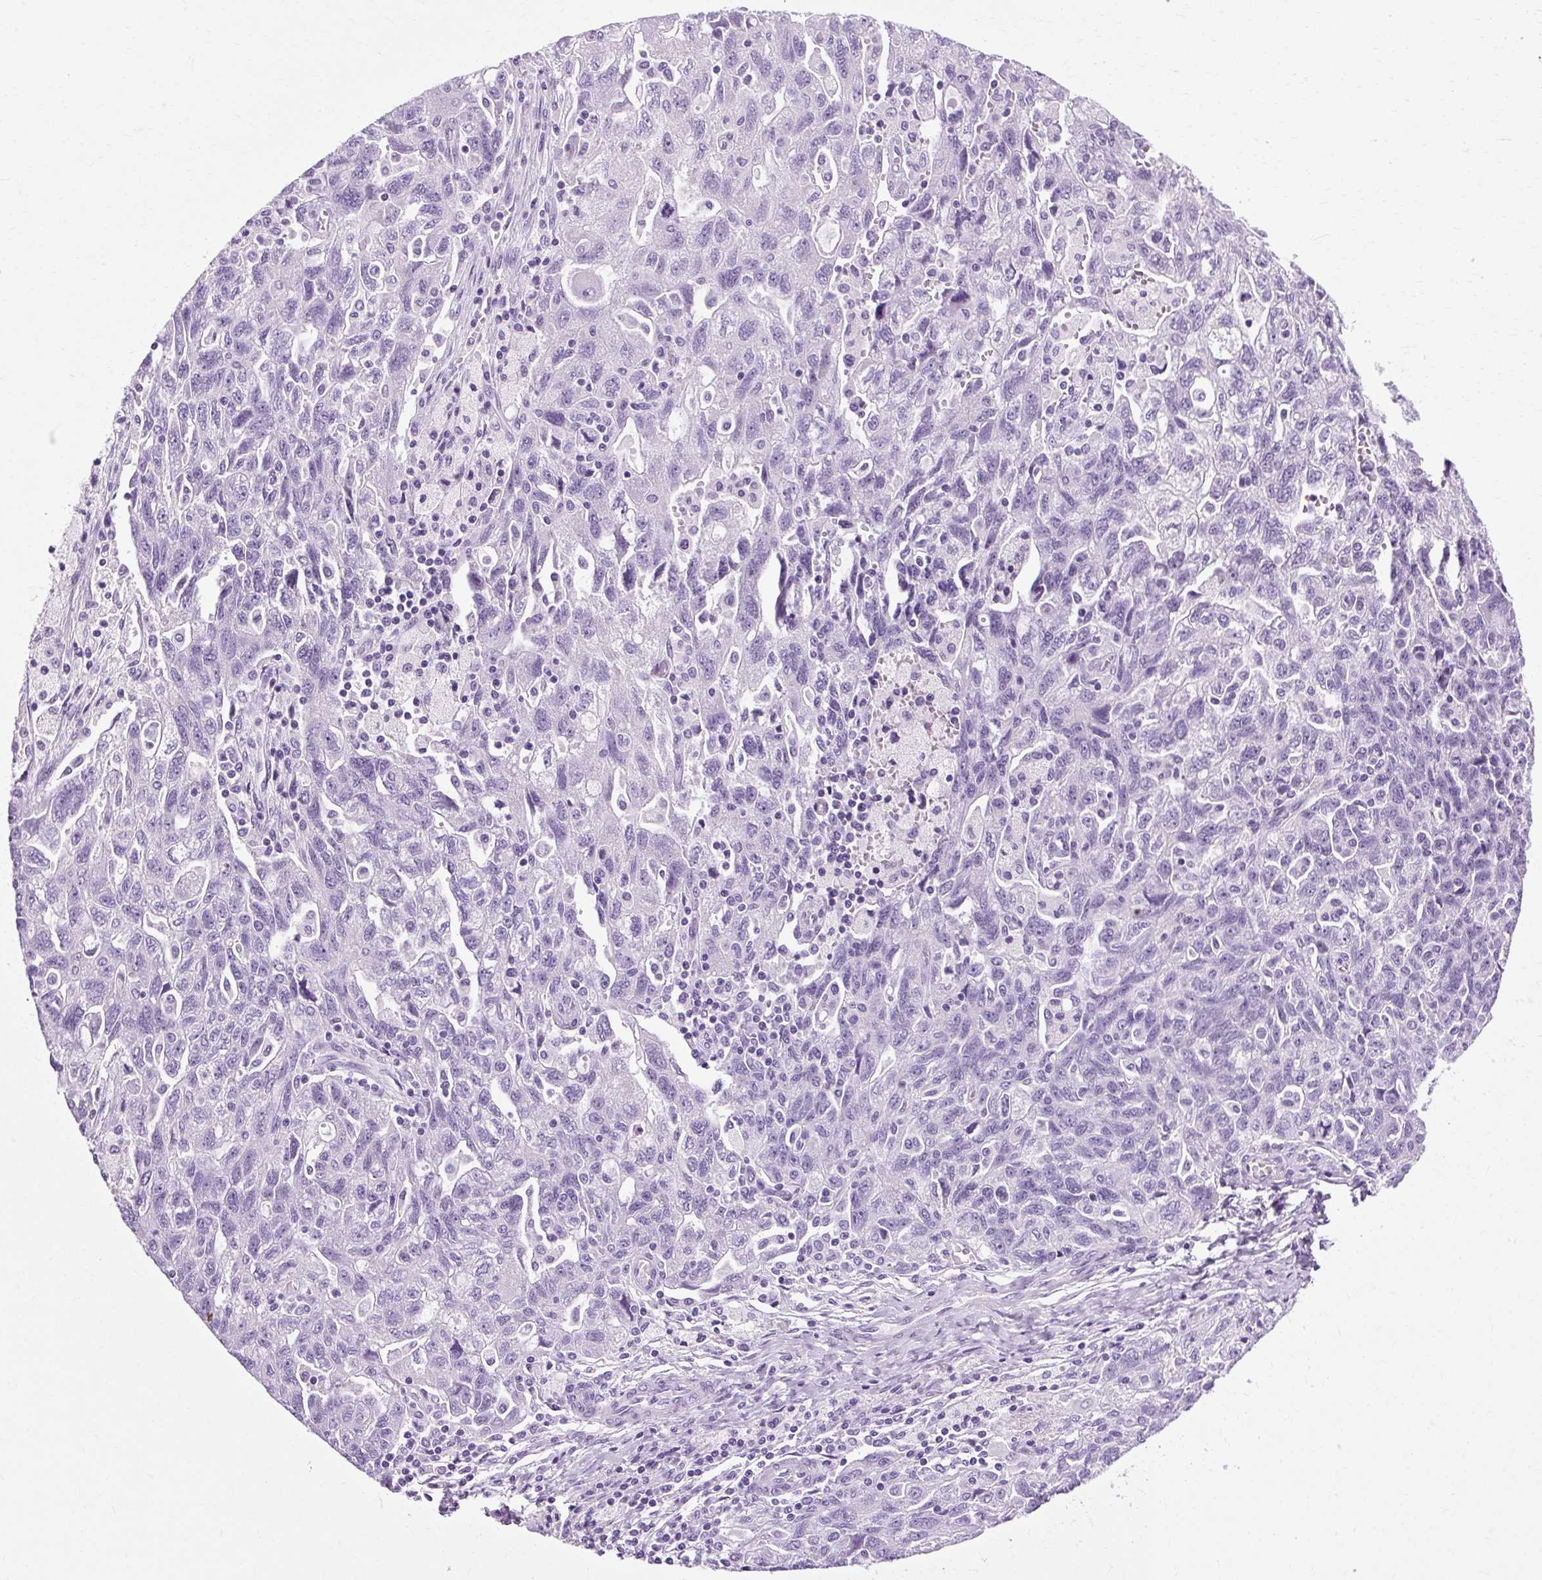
{"staining": {"intensity": "negative", "quantity": "none", "location": "none"}, "tissue": "ovarian cancer", "cell_type": "Tumor cells", "image_type": "cancer", "snomed": [{"axis": "morphology", "description": "Carcinoma, NOS"}, {"axis": "morphology", "description": "Cystadenocarcinoma, serous, NOS"}, {"axis": "topography", "description": "Ovary"}], "caption": "IHC of human serous cystadenocarcinoma (ovarian) shows no positivity in tumor cells.", "gene": "B3GNT4", "patient": {"sex": "female", "age": 69}}